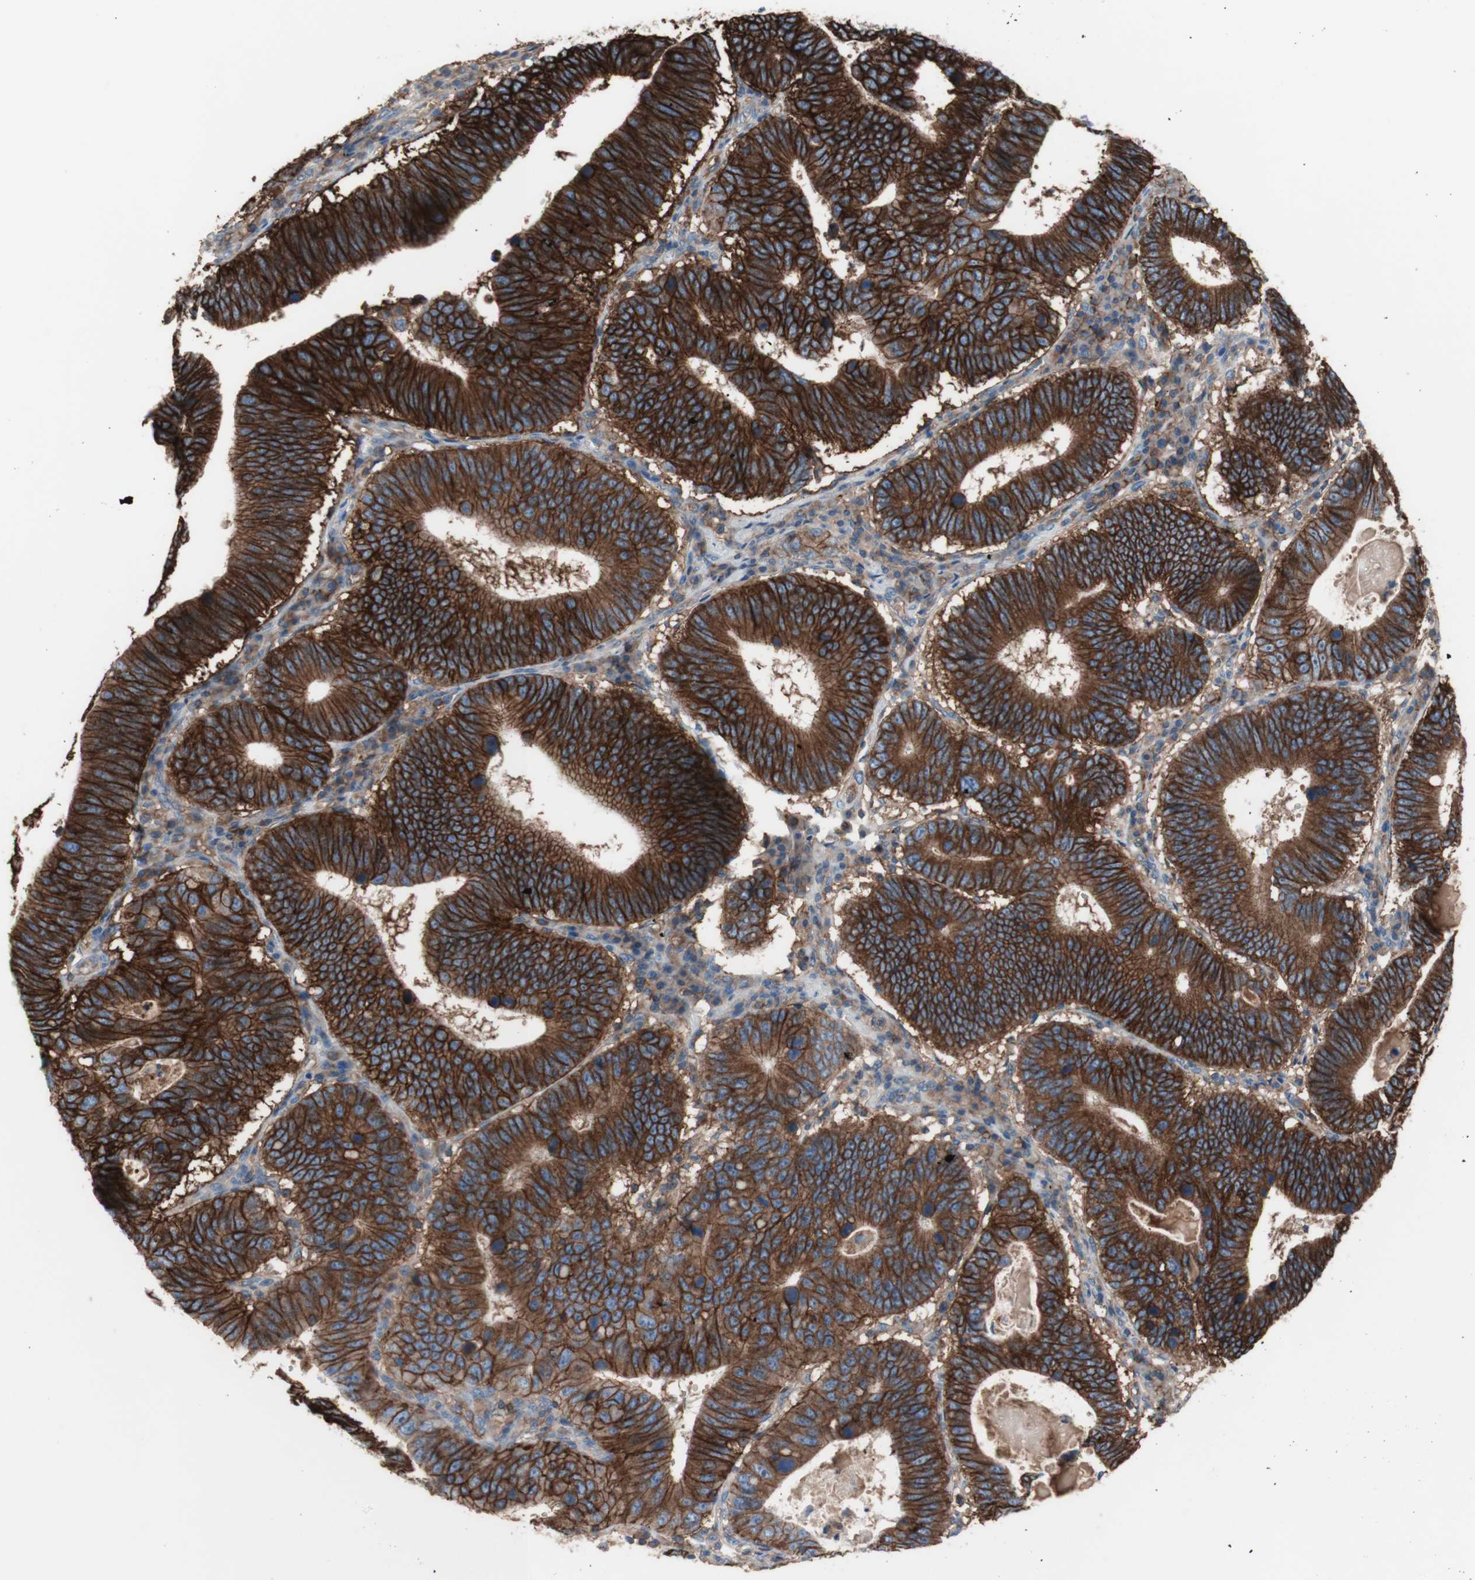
{"staining": {"intensity": "strong", "quantity": ">75%", "location": "cytoplasmic/membranous"}, "tissue": "stomach cancer", "cell_type": "Tumor cells", "image_type": "cancer", "snomed": [{"axis": "morphology", "description": "Adenocarcinoma, NOS"}, {"axis": "topography", "description": "Stomach"}], "caption": "Stomach cancer stained for a protein (brown) displays strong cytoplasmic/membranous positive staining in about >75% of tumor cells.", "gene": "CD46", "patient": {"sex": "male", "age": 59}}